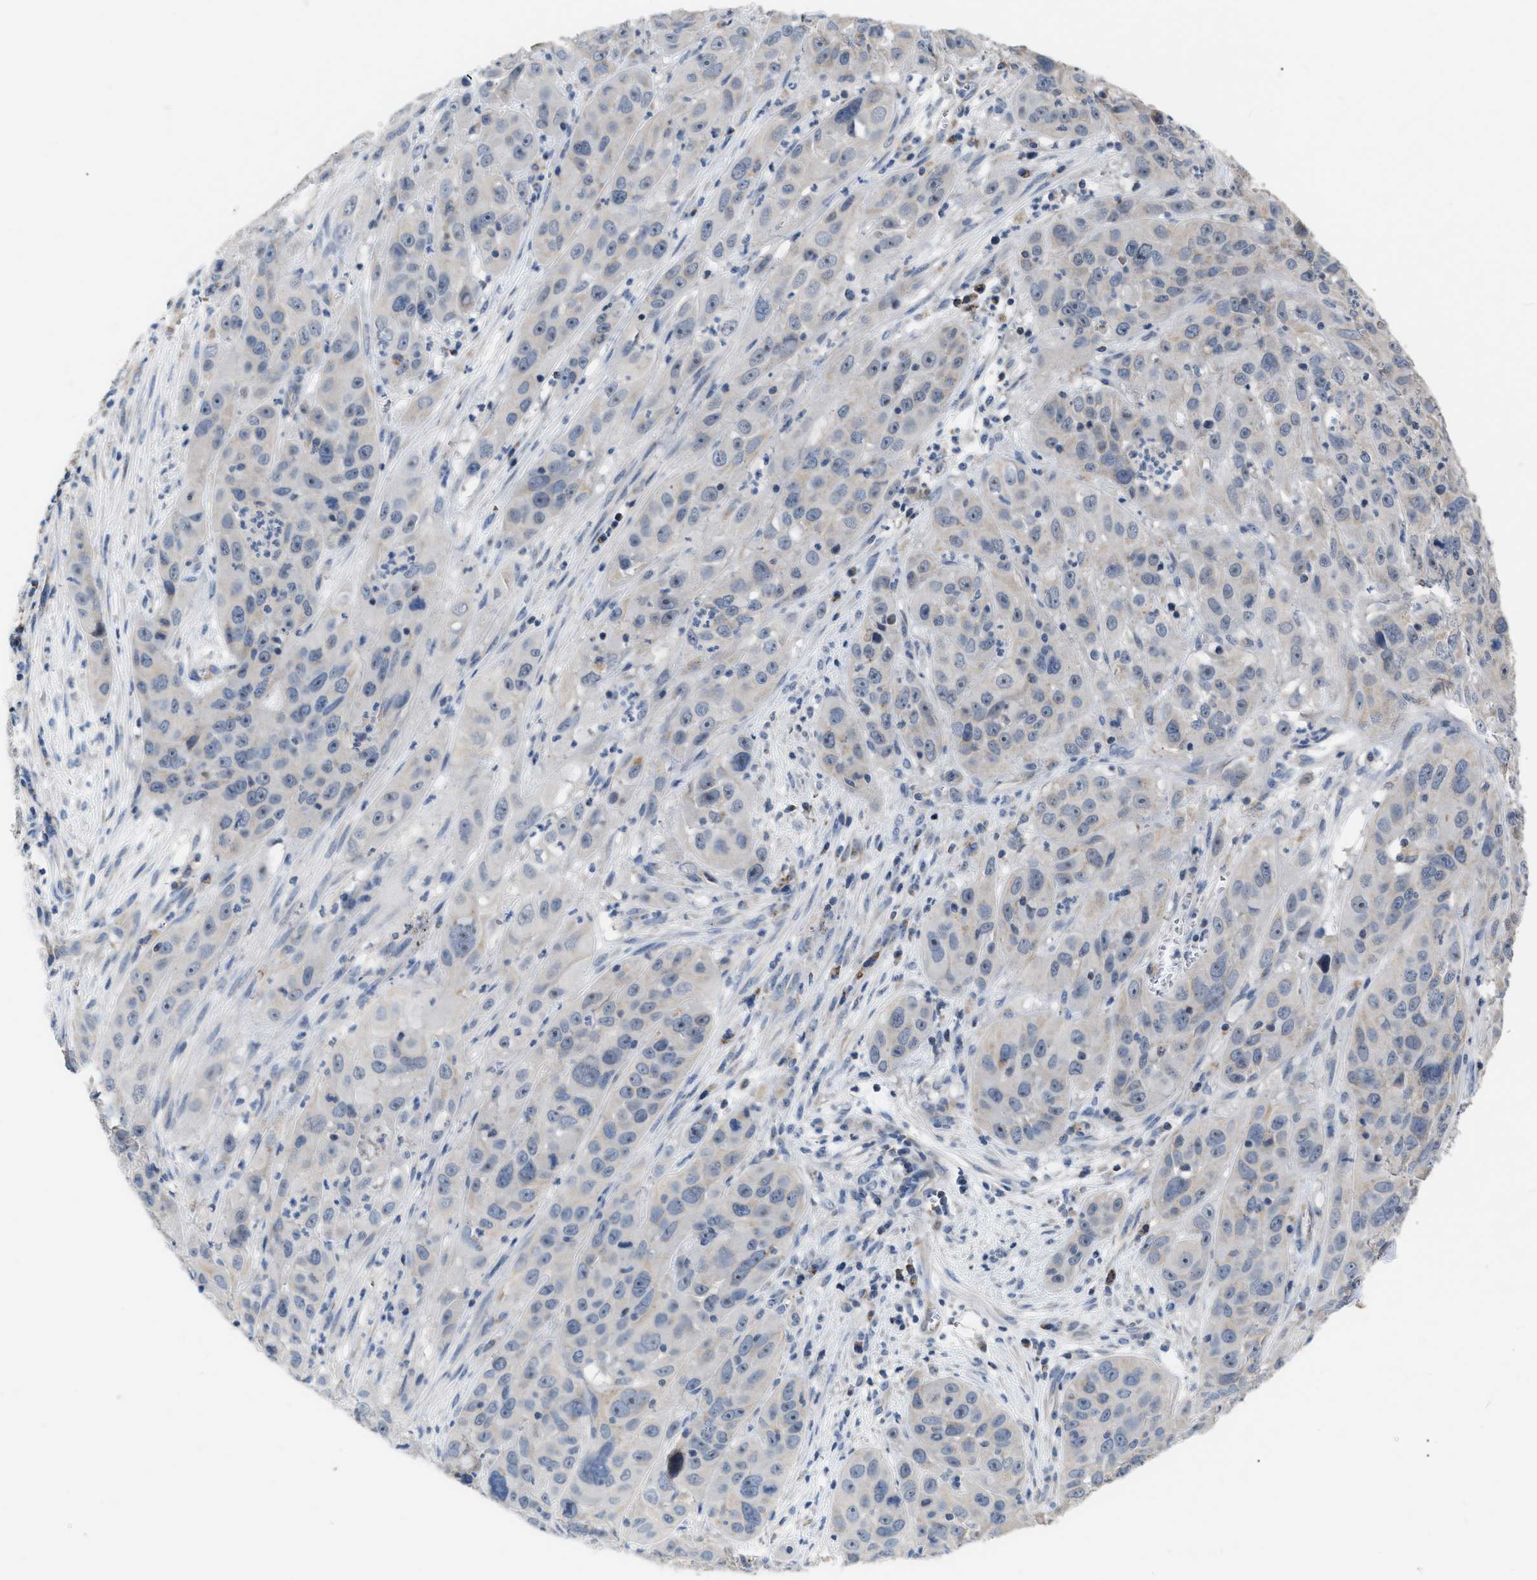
{"staining": {"intensity": "negative", "quantity": "none", "location": "none"}, "tissue": "cervical cancer", "cell_type": "Tumor cells", "image_type": "cancer", "snomed": [{"axis": "morphology", "description": "Squamous cell carcinoma, NOS"}, {"axis": "topography", "description": "Cervix"}], "caption": "This is an immunohistochemistry (IHC) histopathology image of human cervical squamous cell carcinoma. There is no staining in tumor cells.", "gene": "DDX56", "patient": {"sex": "female", "age": 32}}